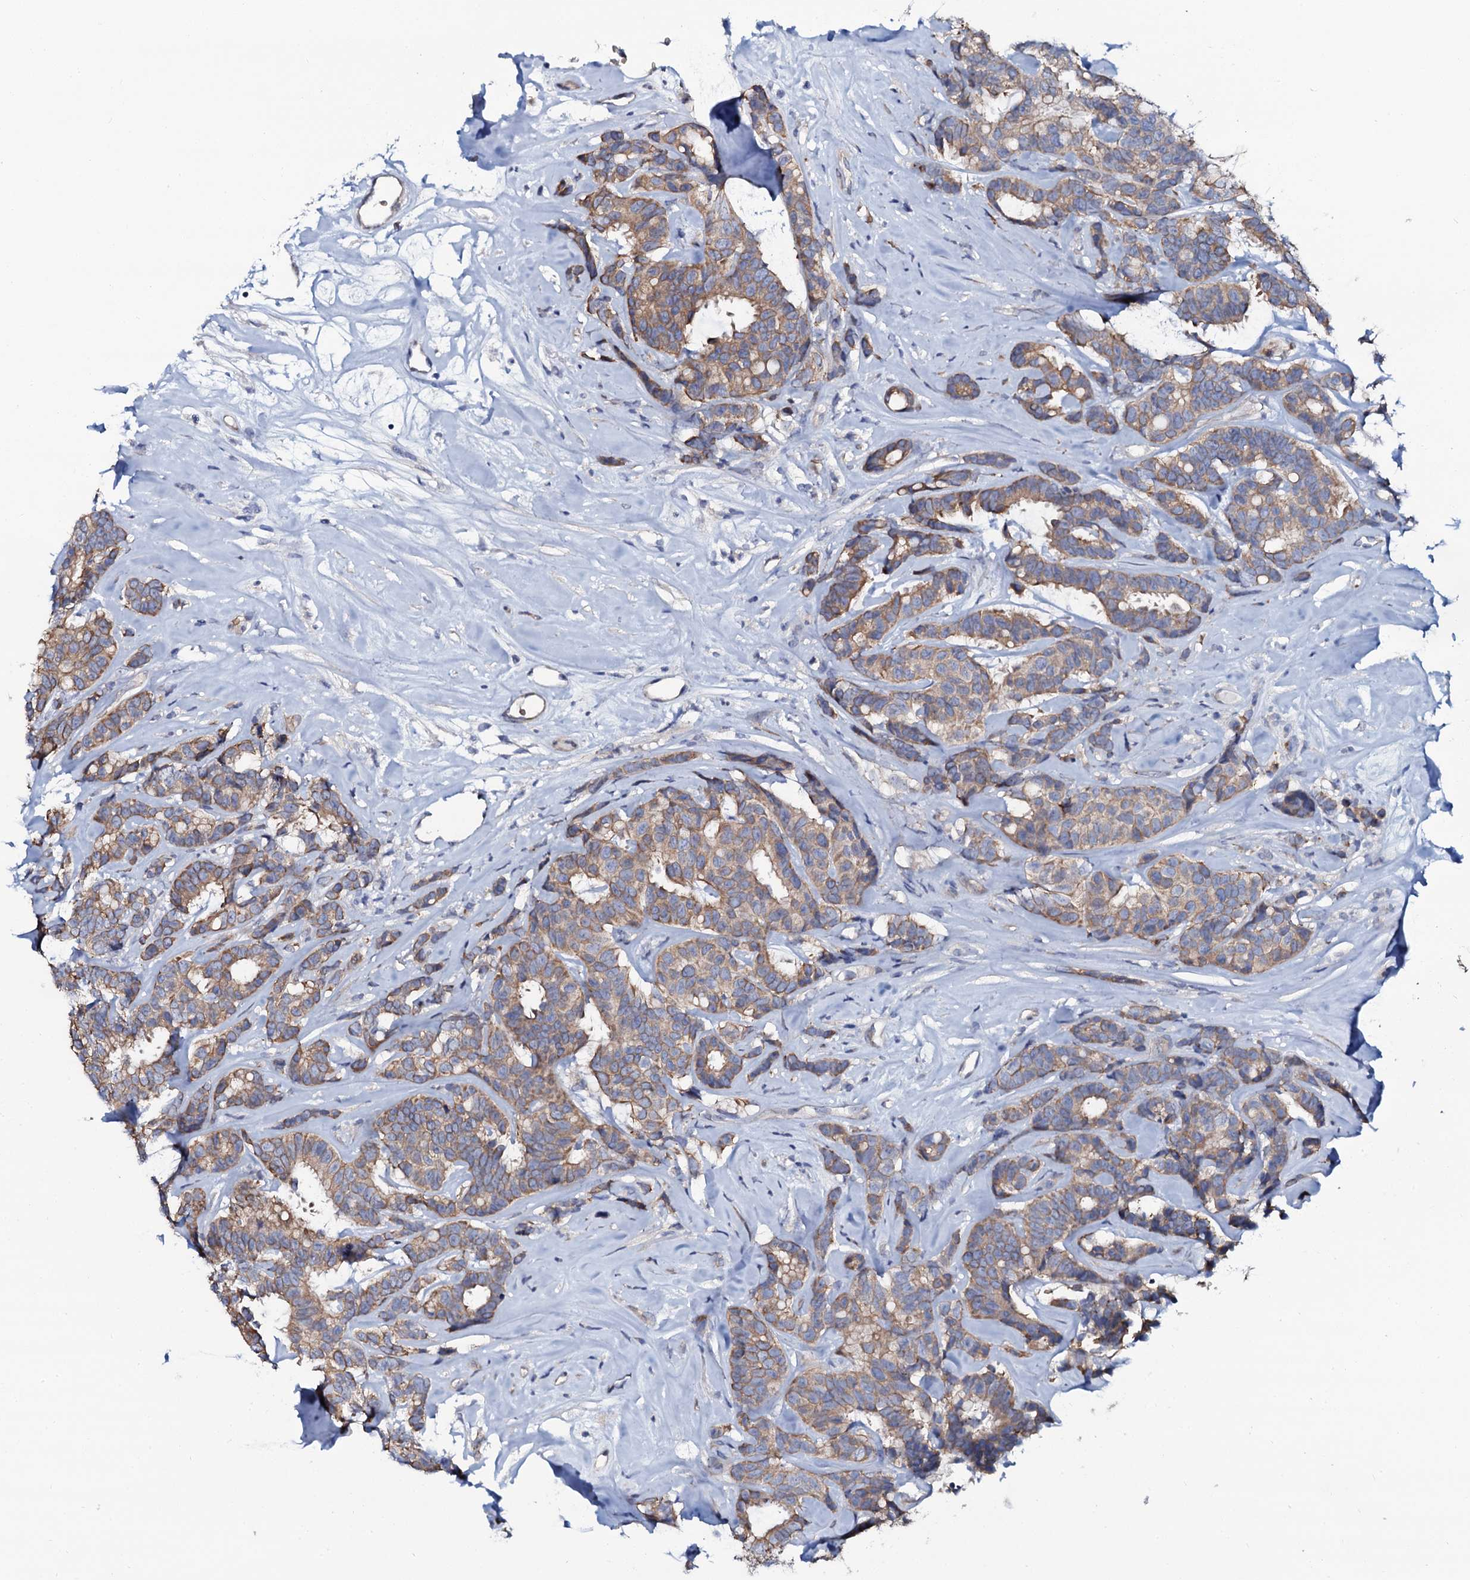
{"staining": {"intensity": "moderate", "quantity": ">75%", "location": "cytoplasmic/membranous"}, "tissue": "breast cancer", "cell_type": "Tumor cells", "image_type": "cancer", "snomed": [{"axis": "morphology", "description": "Duct carcinoma"}, {"axis": "topography", "description": "Breast"}], "caption": "Intraductal carcinoma (breast) stained with a protein marker demonstrates moderate staining in tumor cells.", "gene": "C10orf88", "patient": {"sex": "female", "age": 87}}